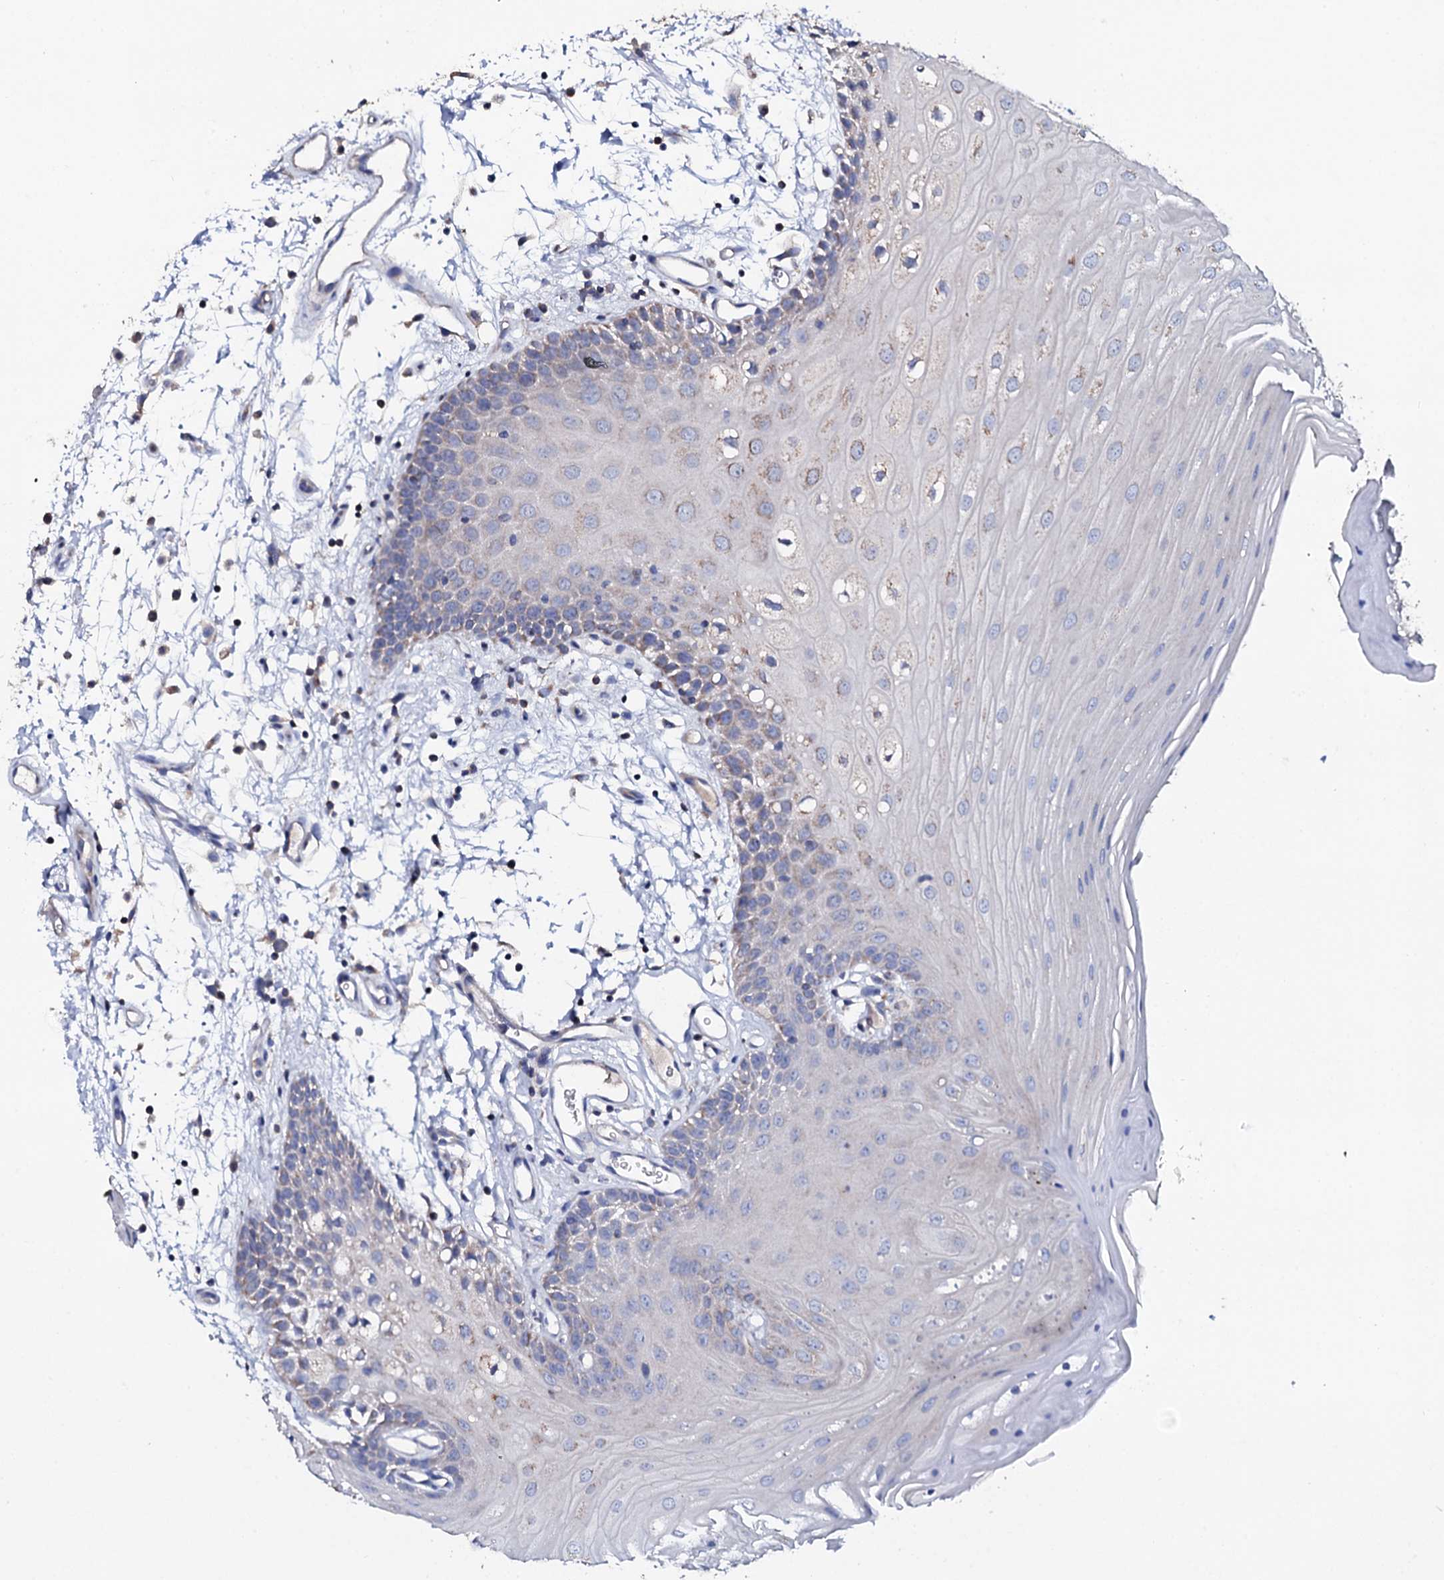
{"staining": {"intensity": "moderate", "quantity": "<25%", "location": "cytoplasmic/membranous"}, "tissue": "oral mucosa", "cell_type": "Squamous epithelial cells", "image_type": "normal", "snomed": [{"axis": "morphology", "description": "Normal tissue, NOS"}, {"axis": "topography", "description": "Oral tissue"}, {"axis": "topography", "description": "Tounge, NOS"}], "caption": "Protein expression analysis of normal human oral mucosa reveals moderate cytoplasmic/membranous expression in about <25% of squamous epithelial cells.", "gene": "TCAF2C", "patient": {"sex": "female", "age": 73}}